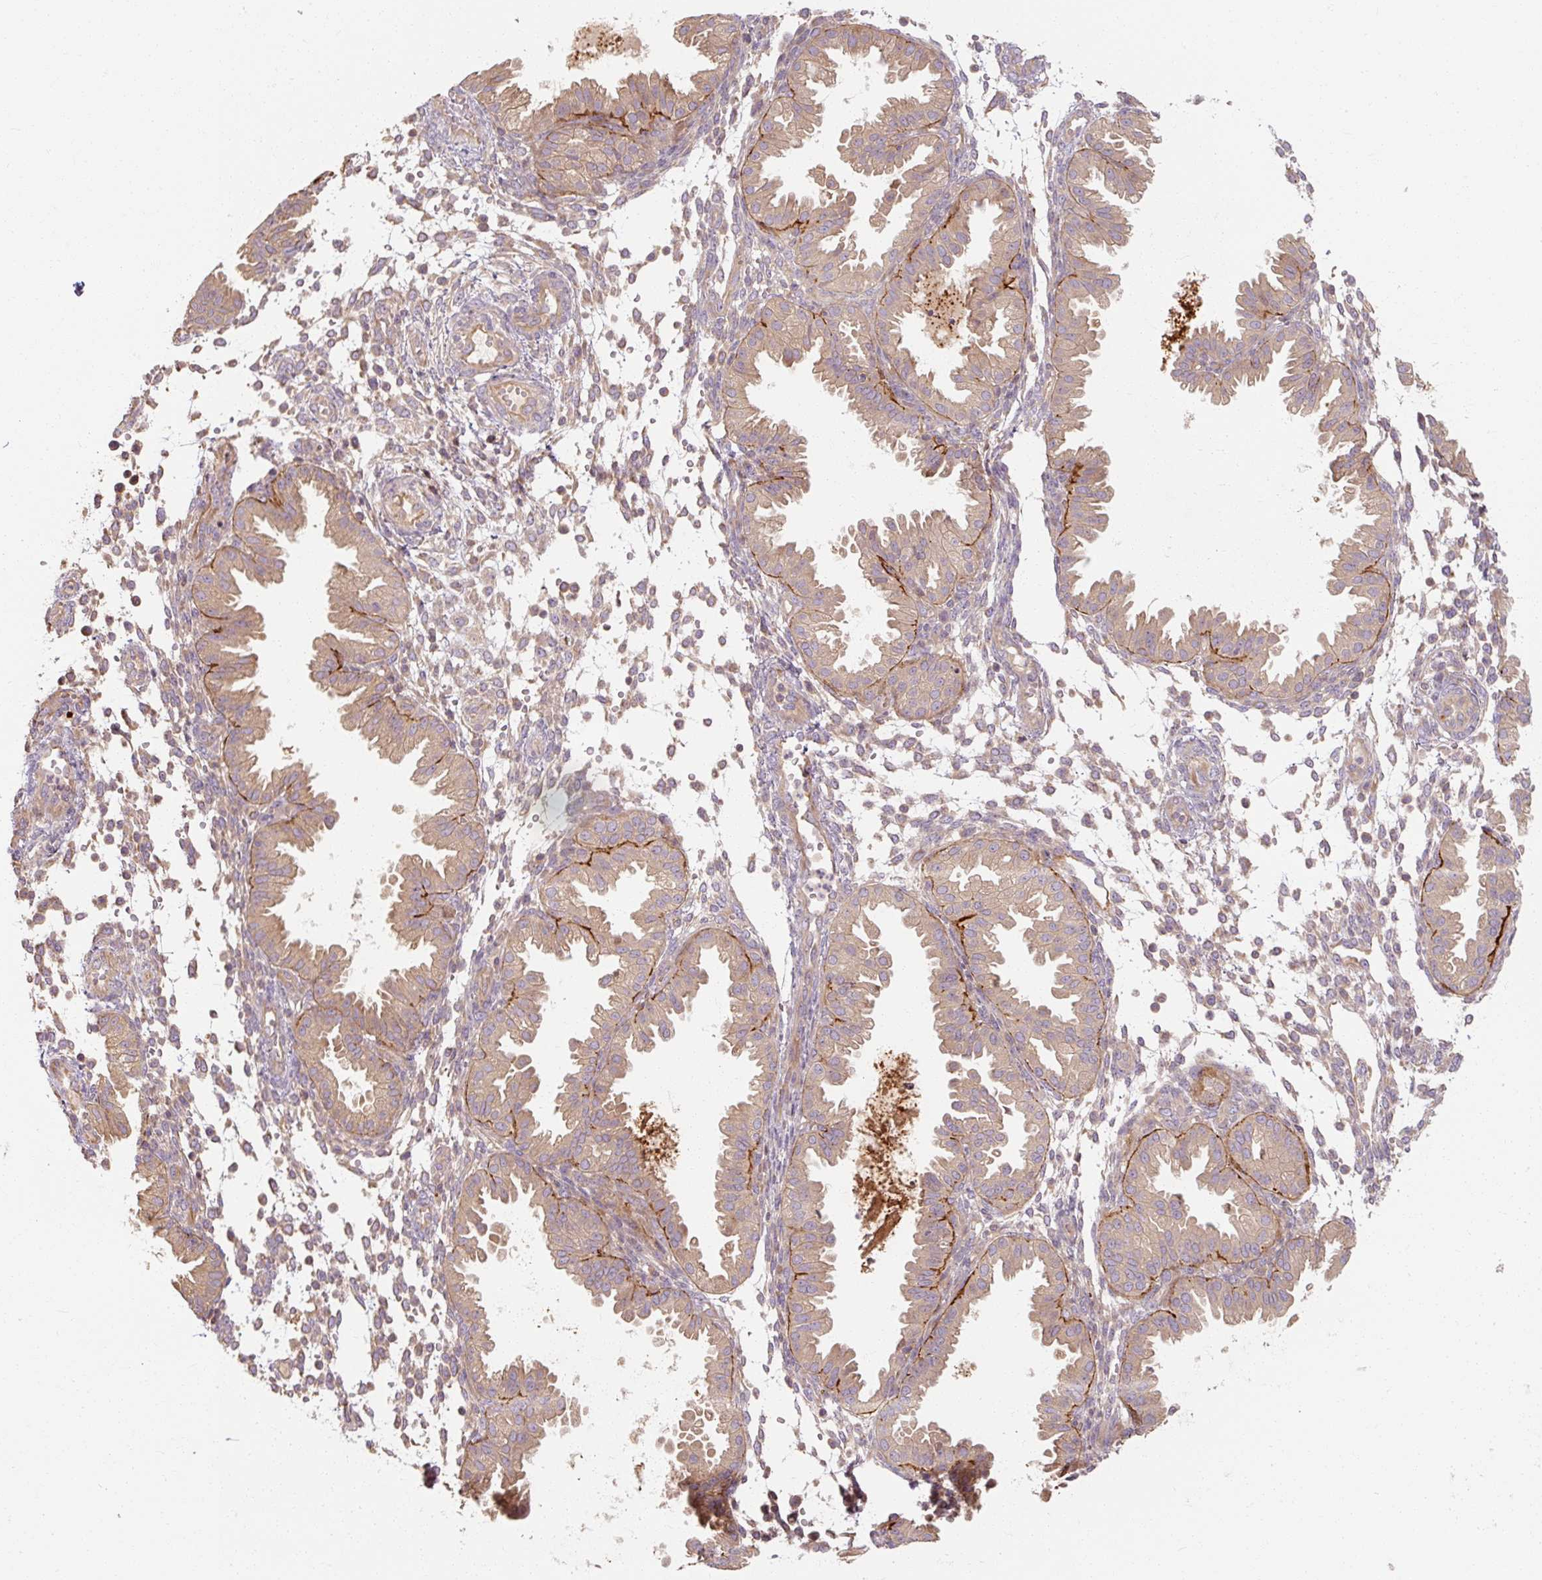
{"staining": {"intensity": "weak", "quantity": "25%-75%", "location": "cytoplasmic/membranous"}, "tissue": "endometrium", "cell_type": "Cells in endometrial stroma", "image_type": "normal", "snomed": [{"axis": "morphology", "description": "Normal tissue, NOS"}, {"axis": "topography", "description": "Endometrium"}], "caption": "A low amount of weak cytoplasmic/membranous expression is seen in approximately 25%-75% of cells in endometrial stroma in unremarkable endometrium.", "gene": "RB1CC1", "patient": {"sex": "female", "age": 33}}